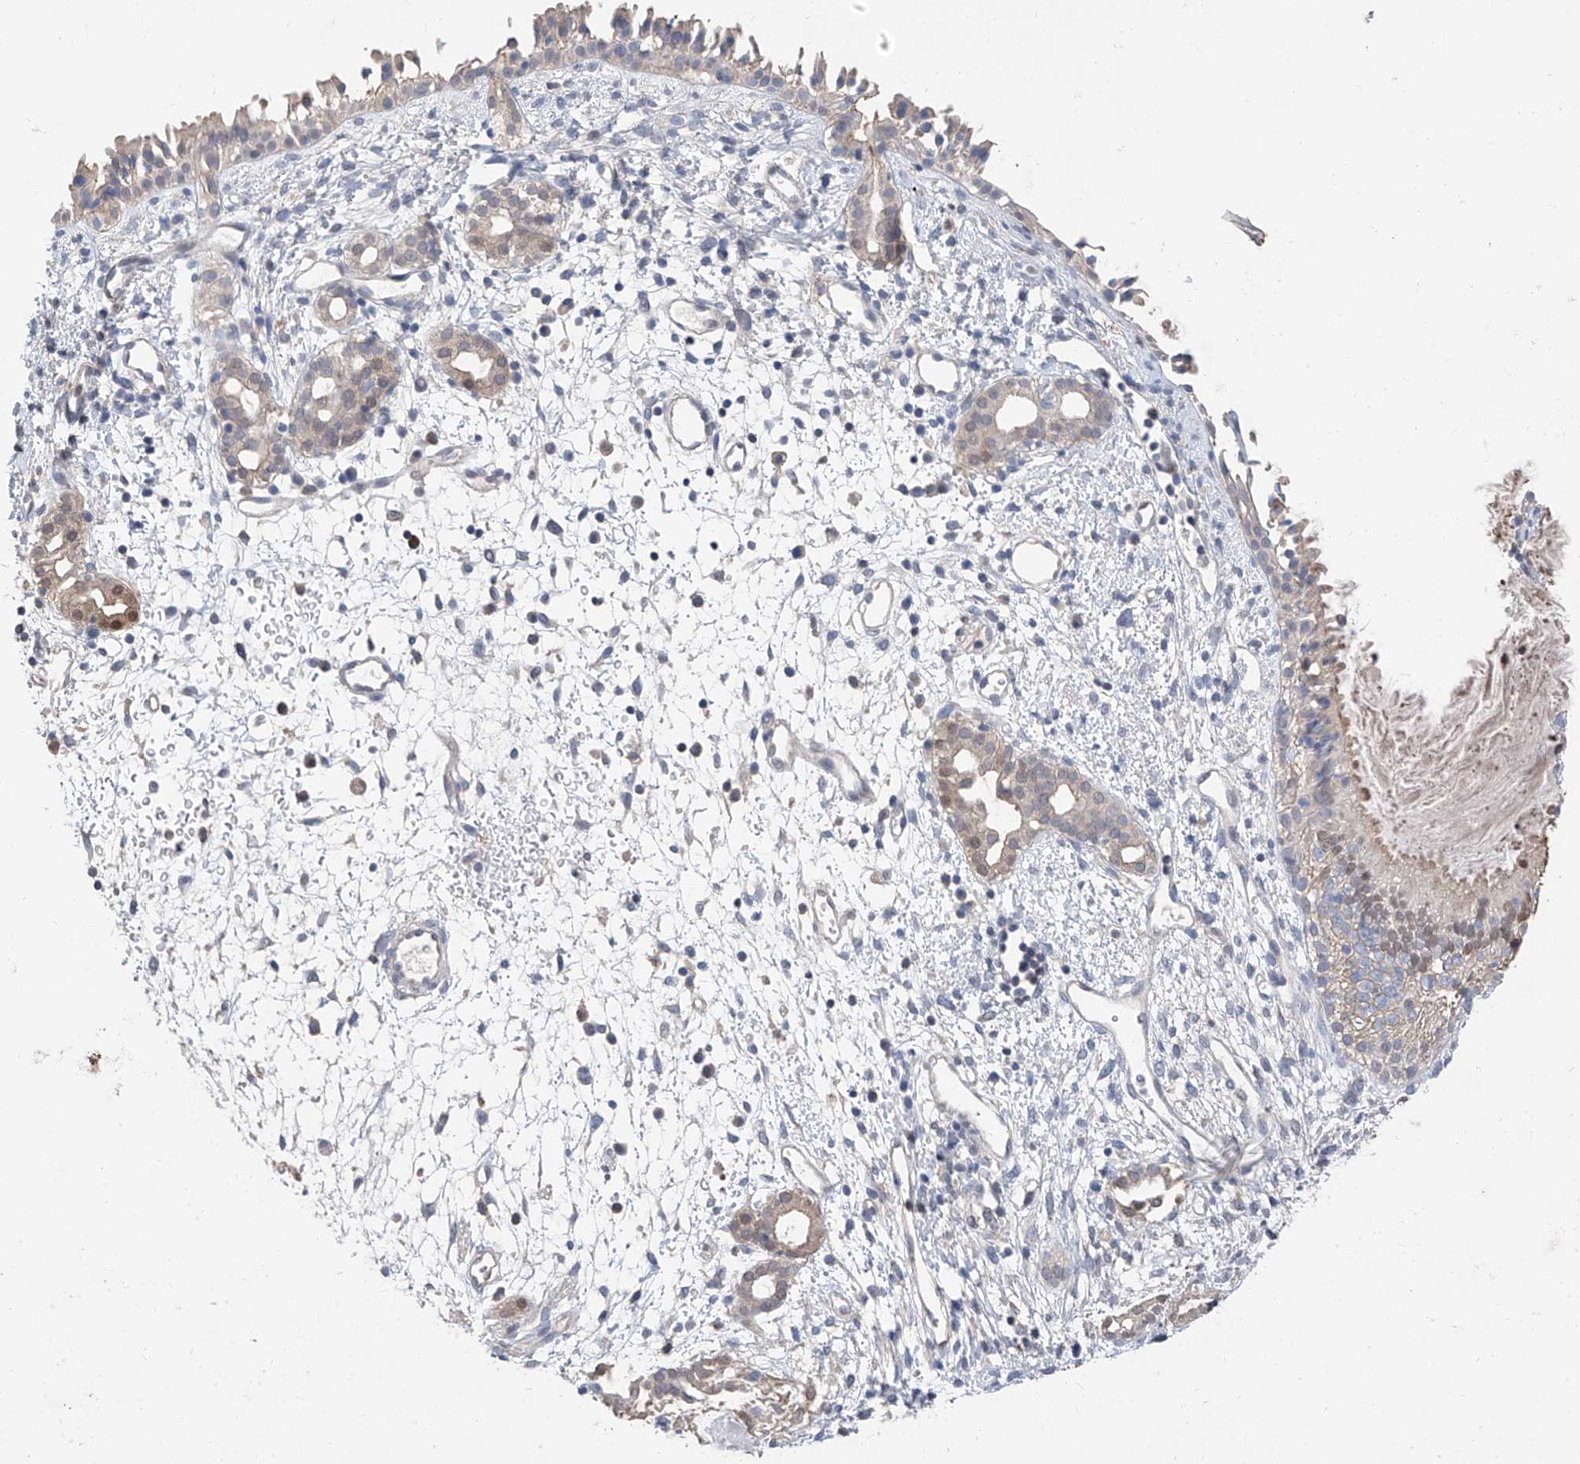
{"staining": {"intensity": "weak", "quantity": "<25%", "location": "cytoplasmic/membranous"}, "tissue": "nasopharynx", "cell_type": "Respiratory epithelial cells", "image_type": "normal", "snomed": [{"axis": "morphology", "description": "Normal tissue, NOS"}, {"axis": "topography", "description": "Nasopharynx"}], "caption": "Immunohistochemical staining of benign human nasopharynx exhibits no significant staining in respiratory epithelial cells. (Brightfield microscopy of DAB (3,3'-diaminobenzidine) IHC at high magnification).", "gene": "FUCA2", "patient": {"sex": "male", "age": 22}}